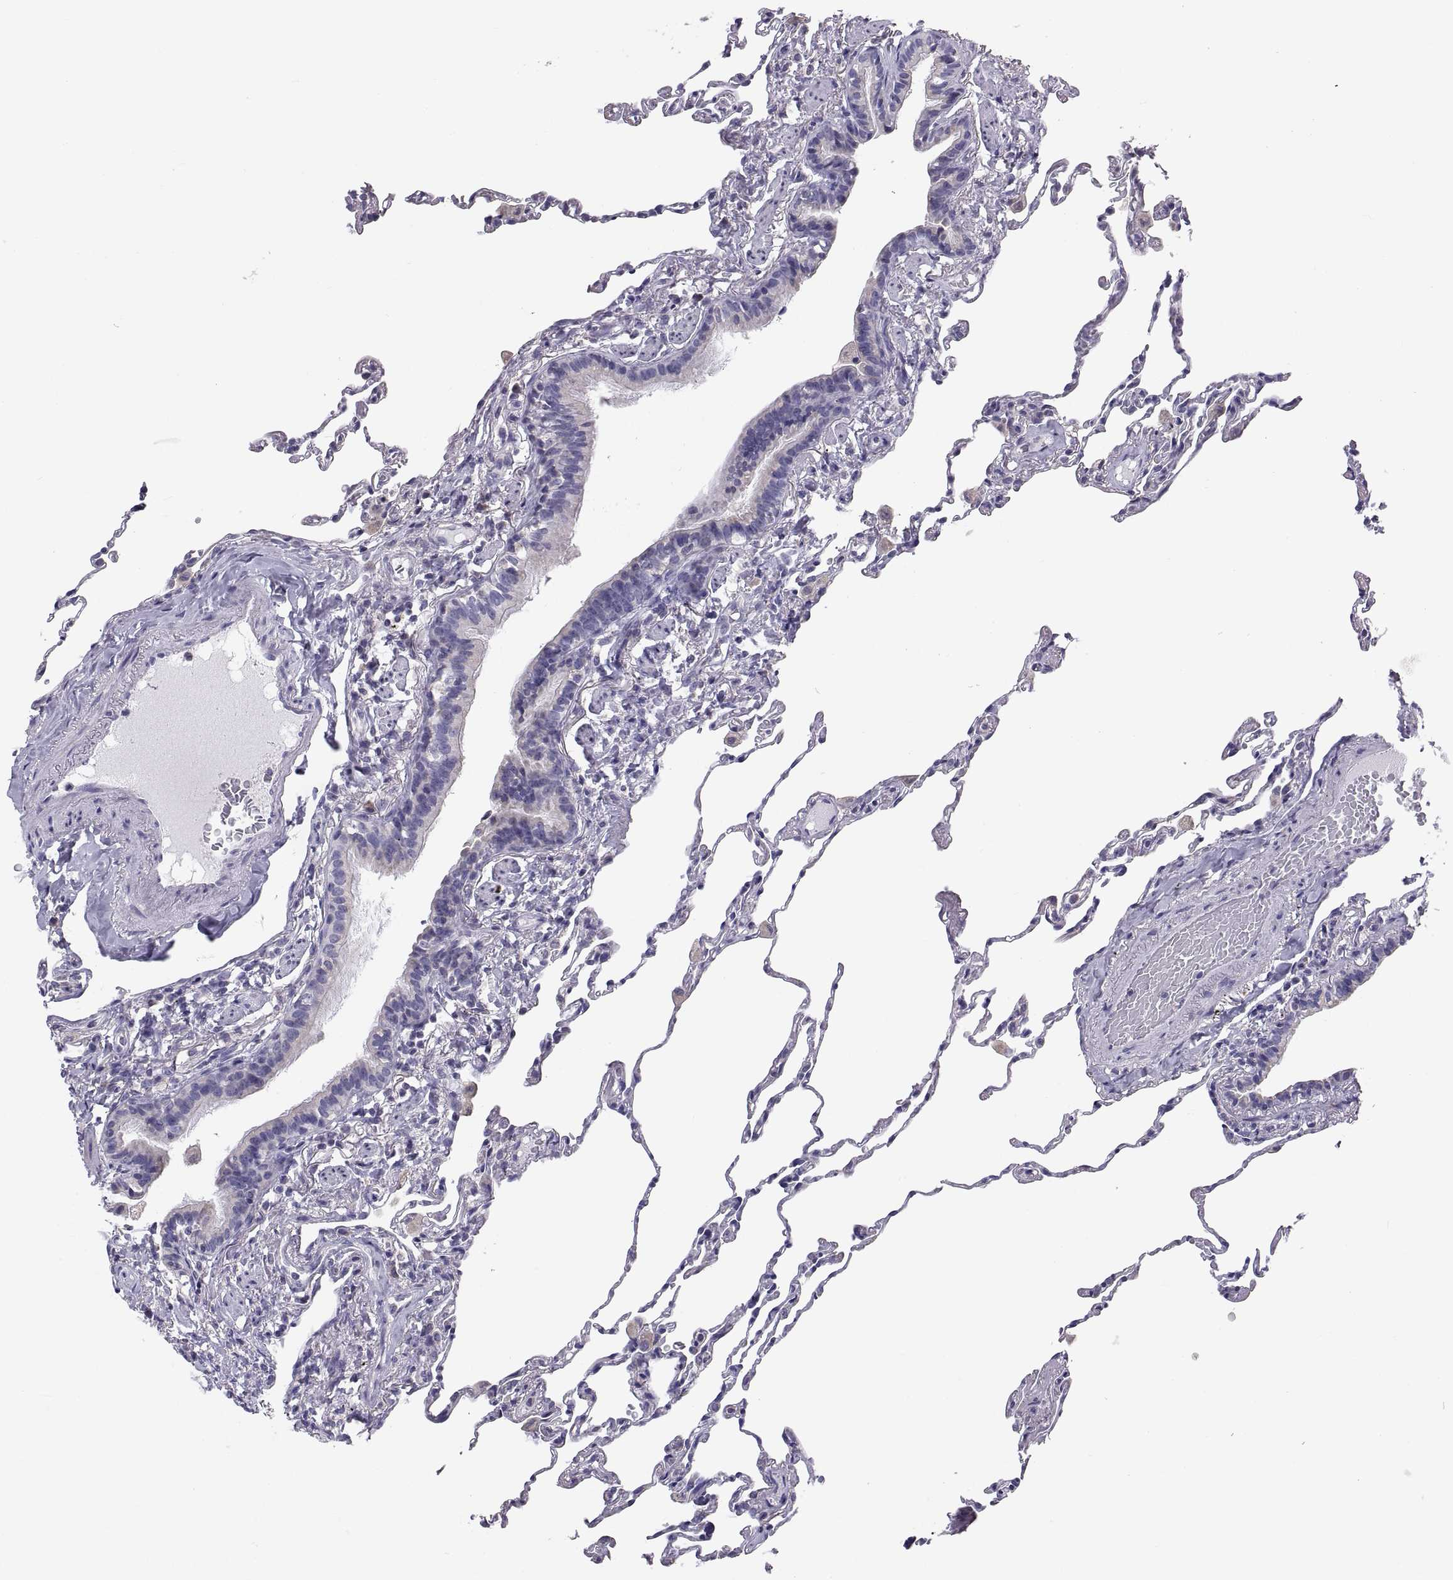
{"staining": {"intensity": "negative", "quantity": "none", "location": "none"}, "tissue": "lung", "cell_type": "Alveolar cells", "image_type": "normal", "snomed": [{"axis": "morphology", "description": "Normal tissue, NOS"}, {"axis": "topography", "description": "Lung"}], "caption": "The photomicrograph displays no significant expression in alveolar cells of lung. (DAB (3,3'-diaminobenzidine) immunohistochemistry visualized using brightfield microscopy, high magnification).", "gene": "TNNC1", "patient": {"sex": "female", "age": 57}}